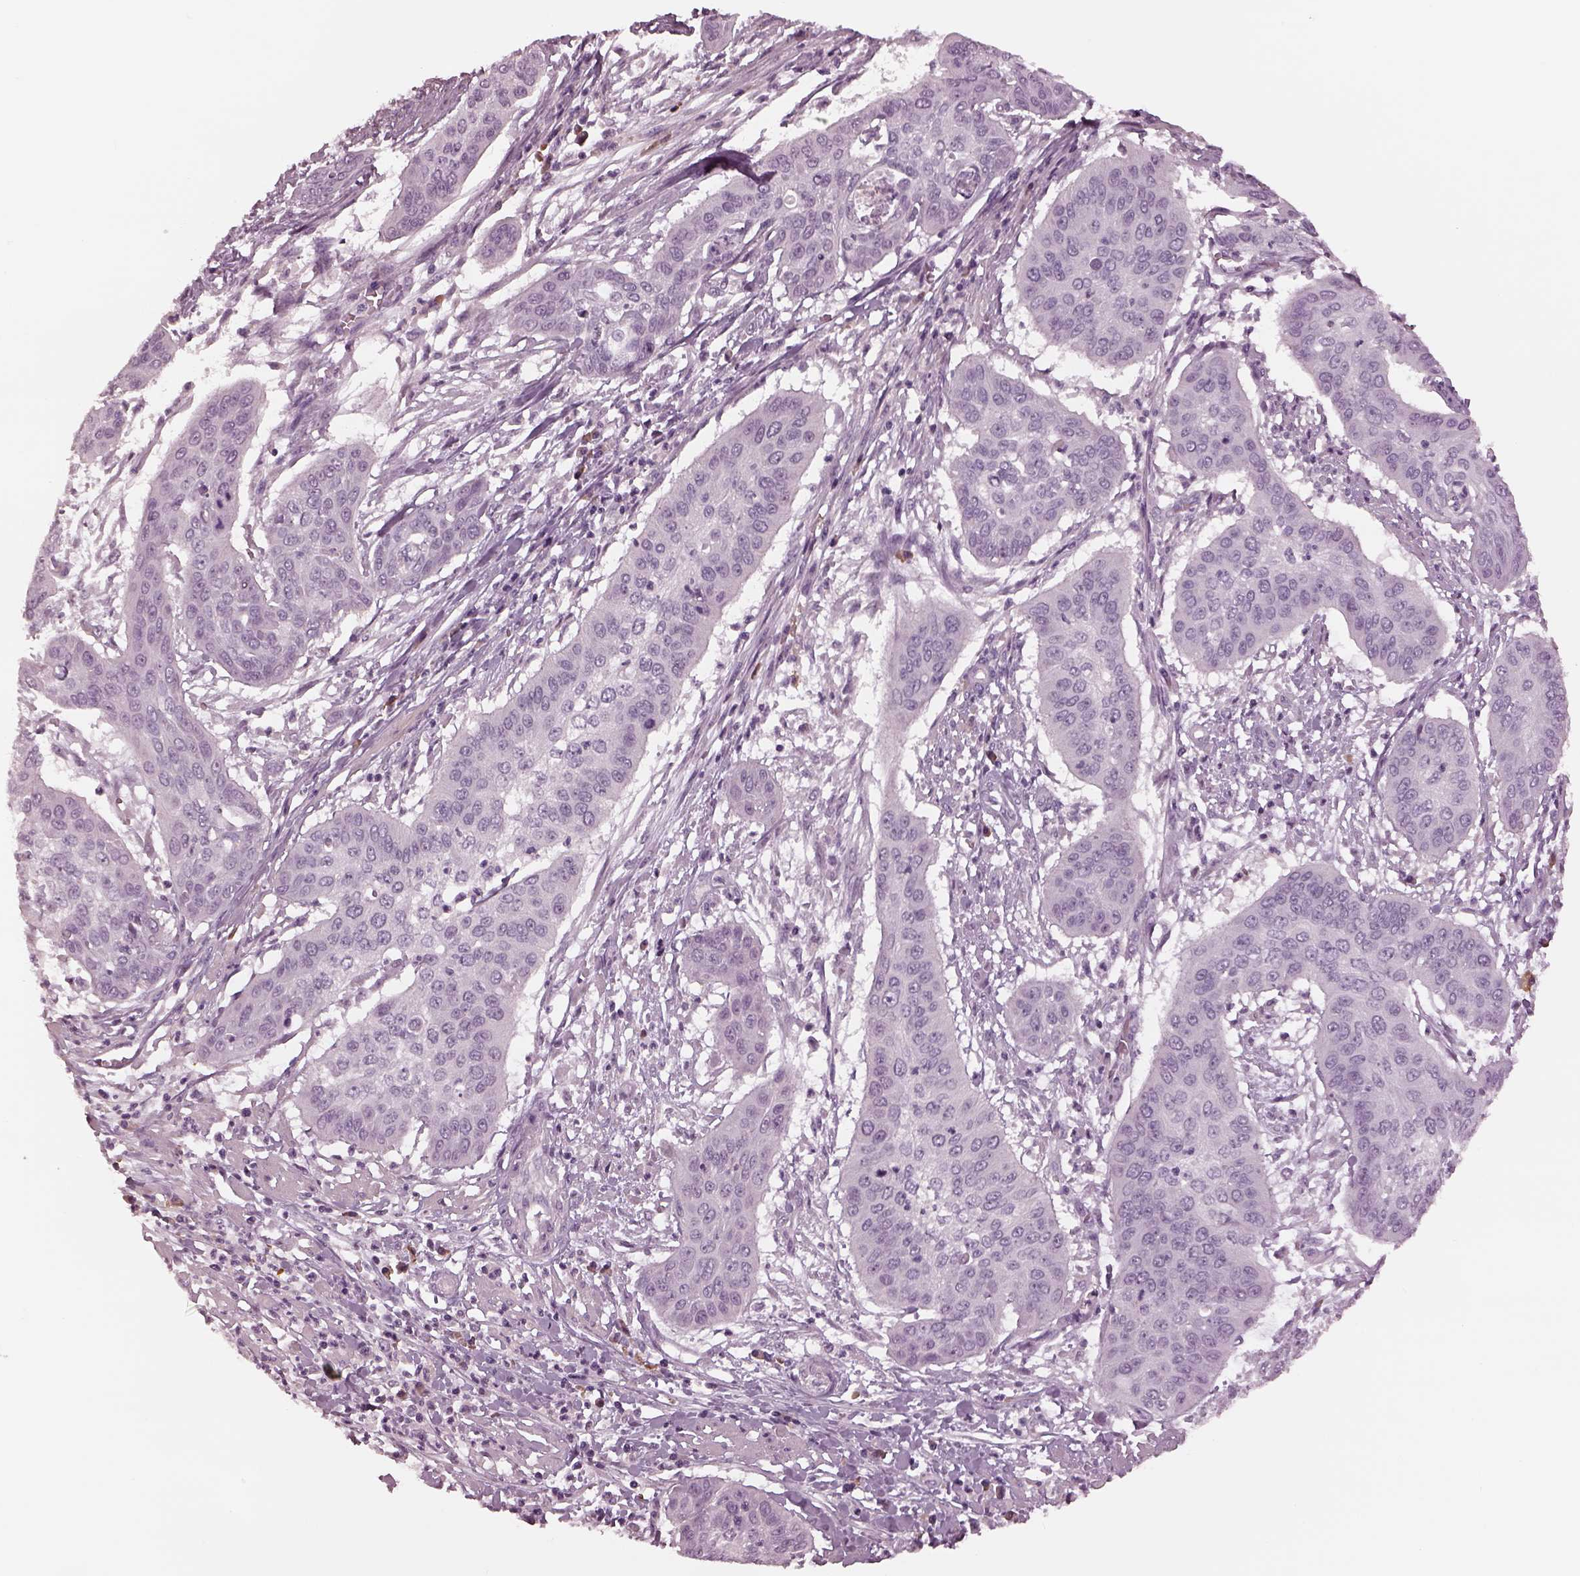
{"staining": {"intensity": "negative", "quantity": "none", "location": "none"}, "tissue": "cervical cancer", "cell_type": "Tumor cells", "image_type": "cancer", "snomed": [{"axis": "morphology", "description": "Squamous cell carcinoma, NOS"}, {"axis": "topography", "description": "Cervix"}], "caption": "DAB immunohistochemical staining of cervical cancer displays no significant expression in tumor cells.", "gene": "MIA", "patient": {"sex": "female", "age": 39}}